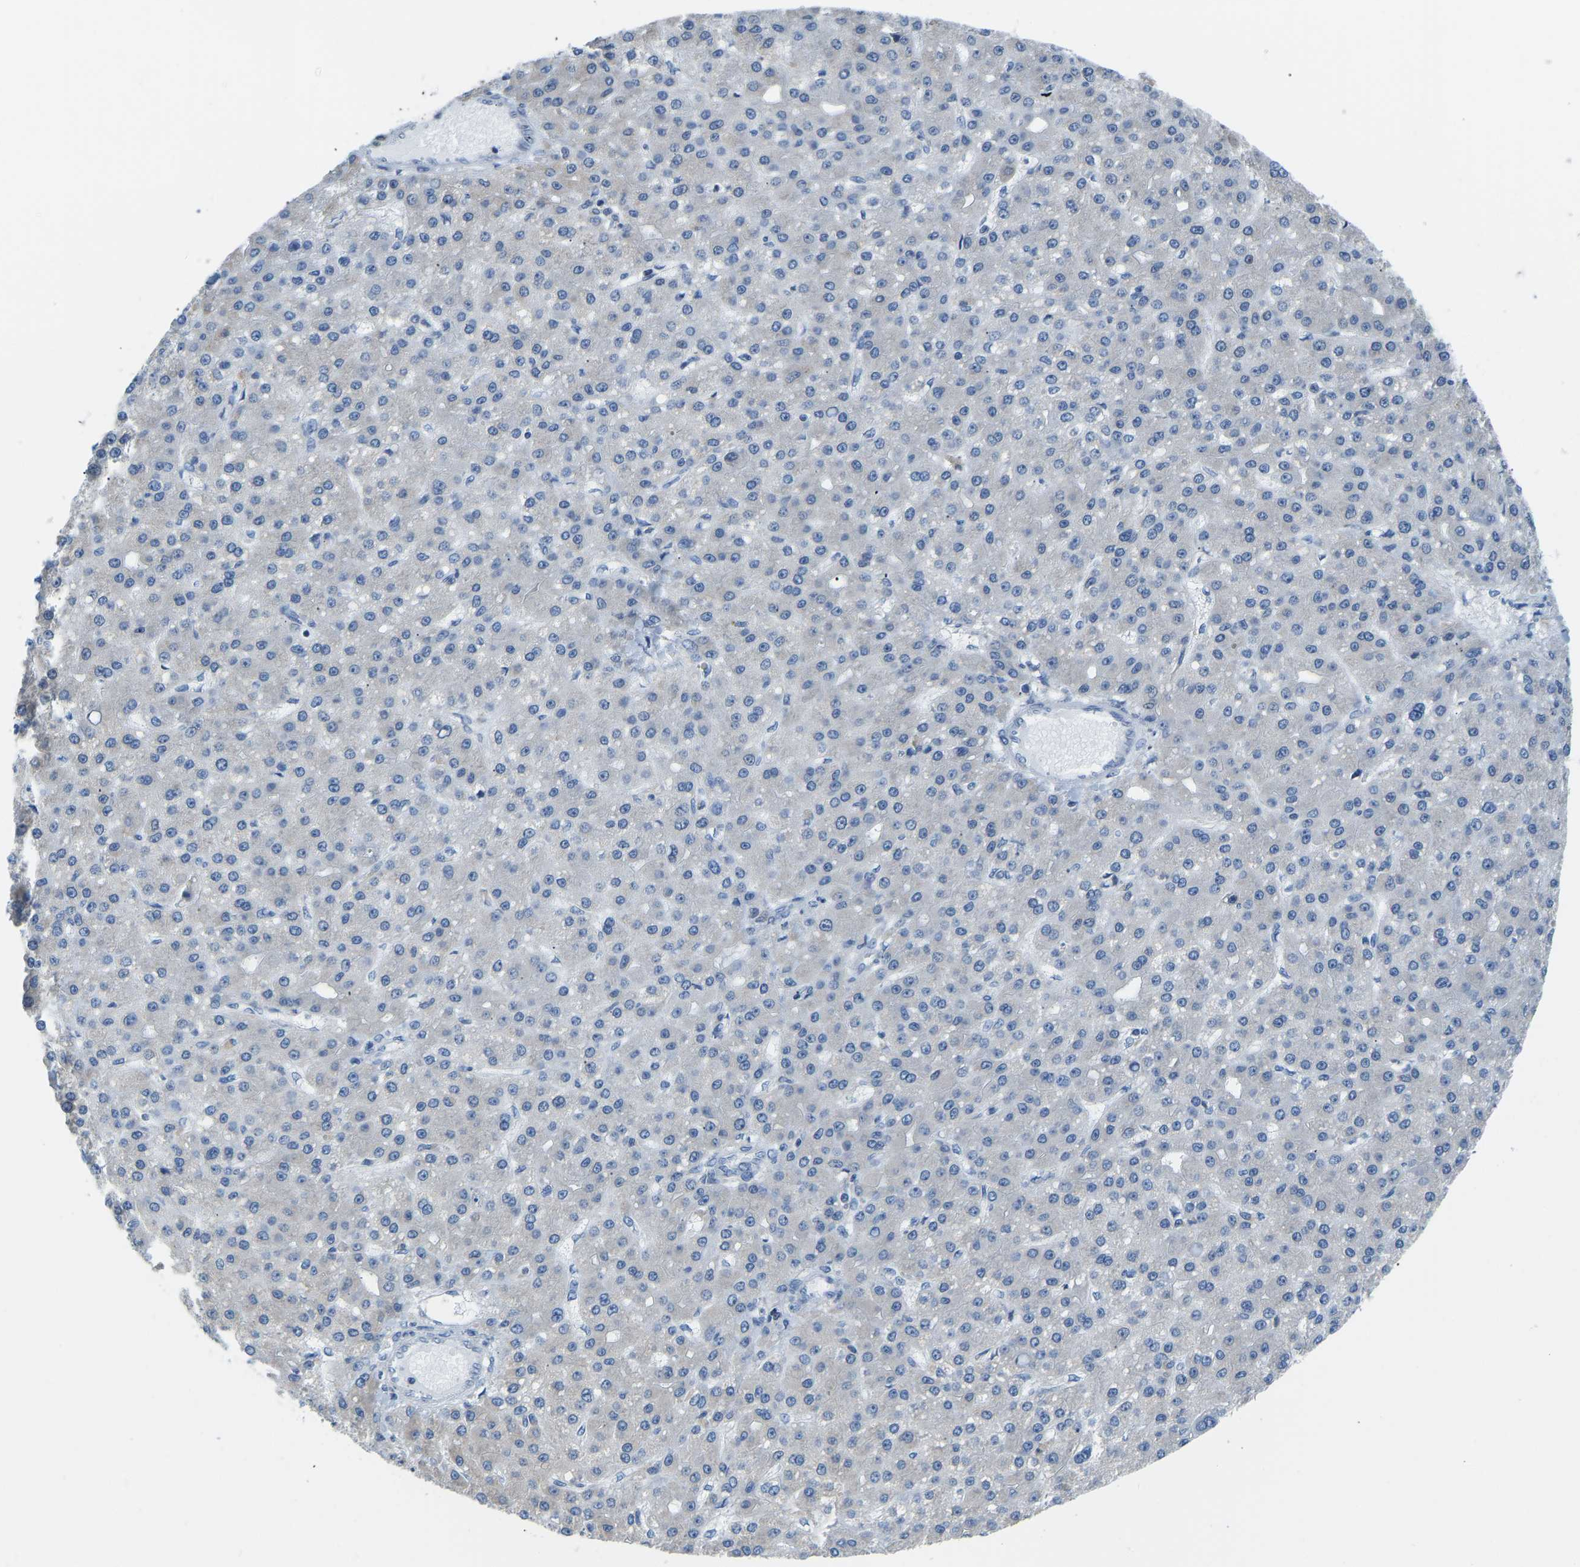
{"staining": {"intensity": "negative", "quantity": "none", "location": "none"}, "tissue": "liver cancer", "cell_type": "Tumor cells", "image_type": "cancer", "snomed": [{"axis": "morphology", "description": "Carcinoma, Hepatocellular, NOS"}, {"axis": "topography", "description": "Liver"}], "caption": "Protein analysis of hepatocellular carcinoma (liver) exhibits no significant expression in tumor cells.", "gene": "VRK1", "patient": {"sex": "male", "age": 67}}